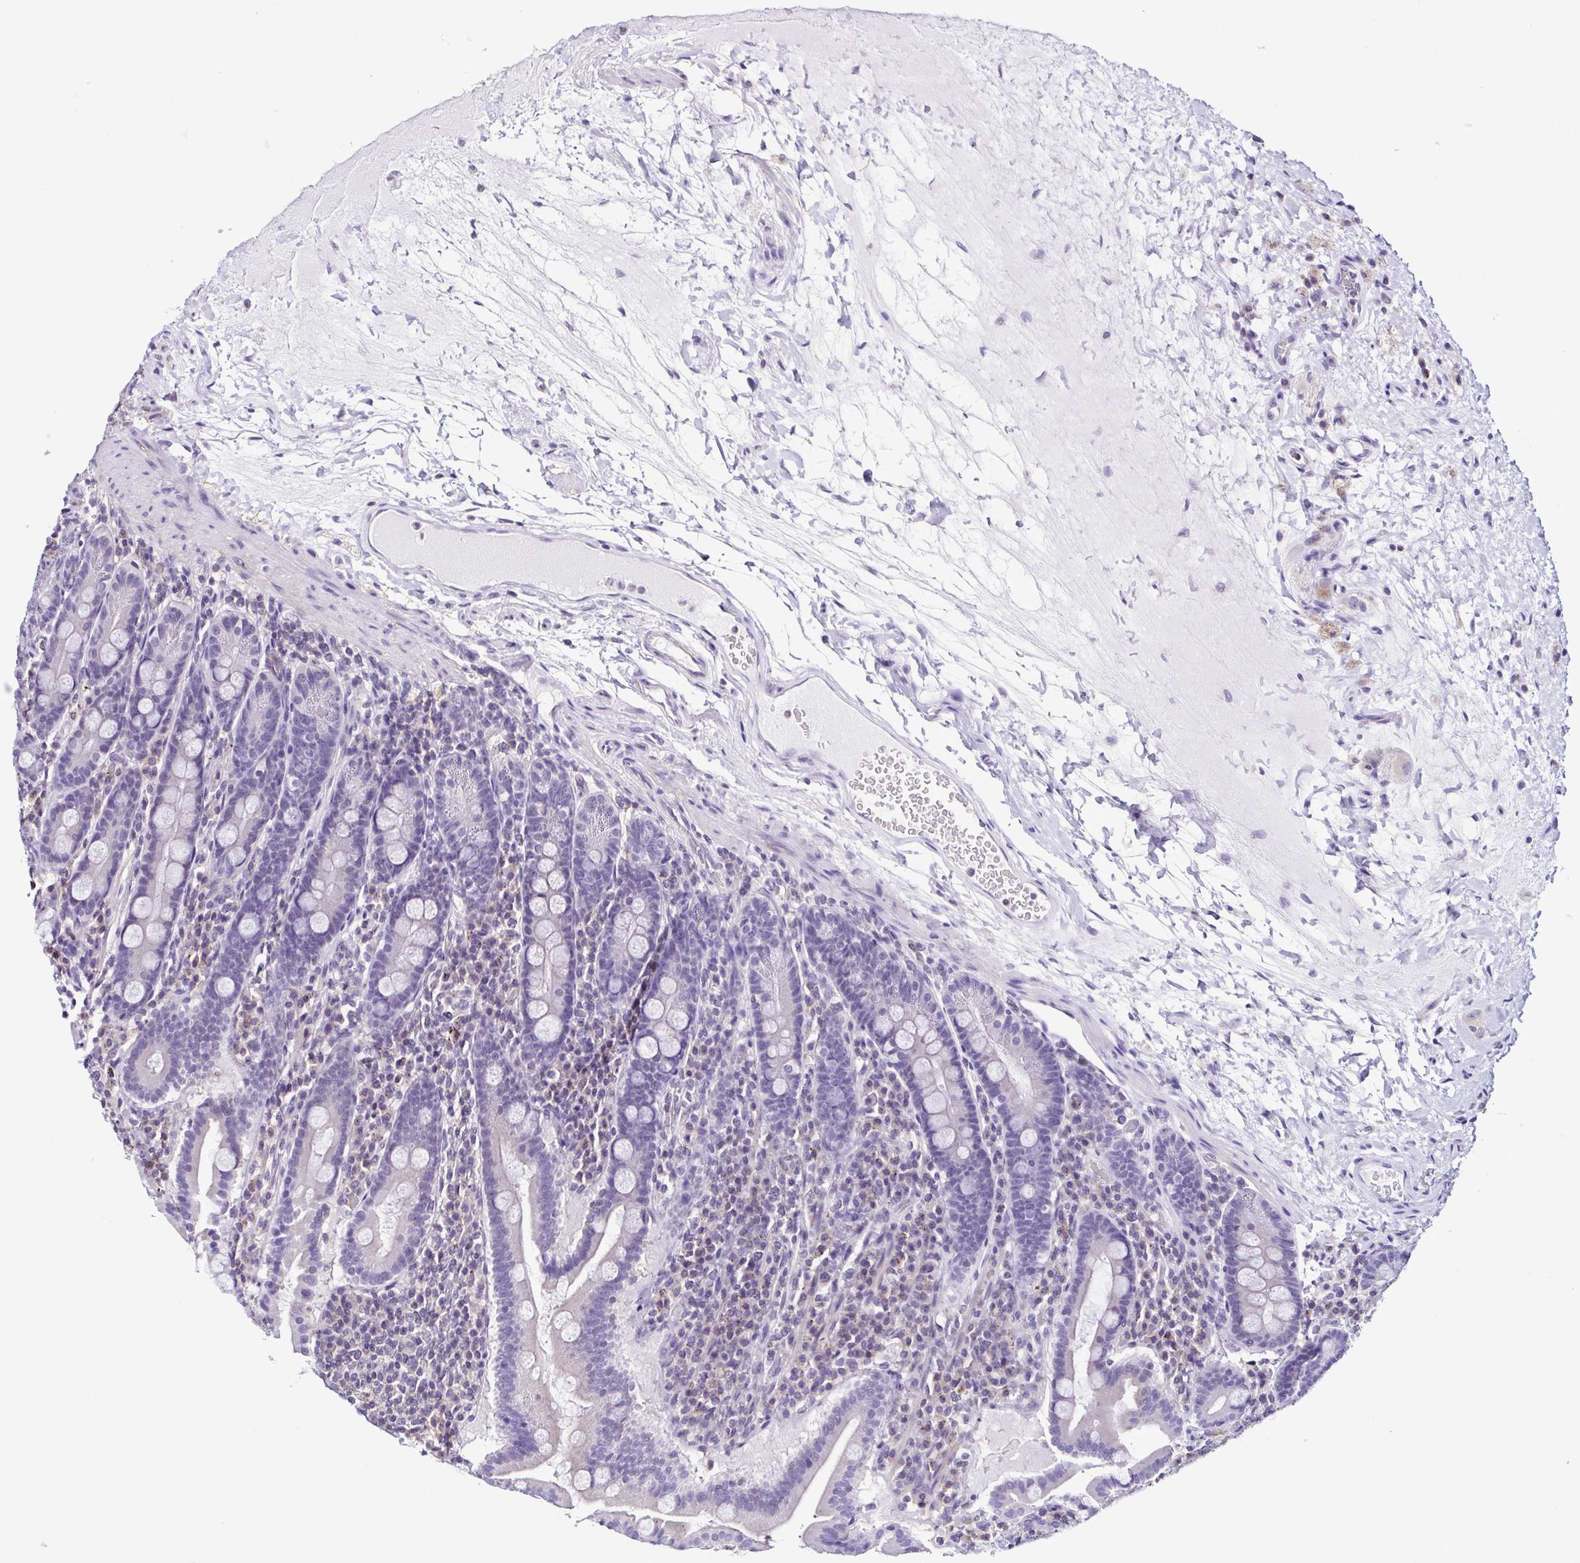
{"staining": {"intensity": "negative", "quantity": "none", "location": "none"}, "tissue": "small intestine", "cell_type": "Glandular cells", "image_type": "normal", "snomed": [{"axis": "morphology", "description": "Normal tissue, NOS"}, {"axis": "topography", "description": "Small intestine"}], "caption": "DAB (3,3'-diaminobenzidine) immunohistochemical staining of normal human small intestine displays no significant expression in glandular cells.", "gene": "TNNT2", "patient": {"sex": "male", "age": 26}}